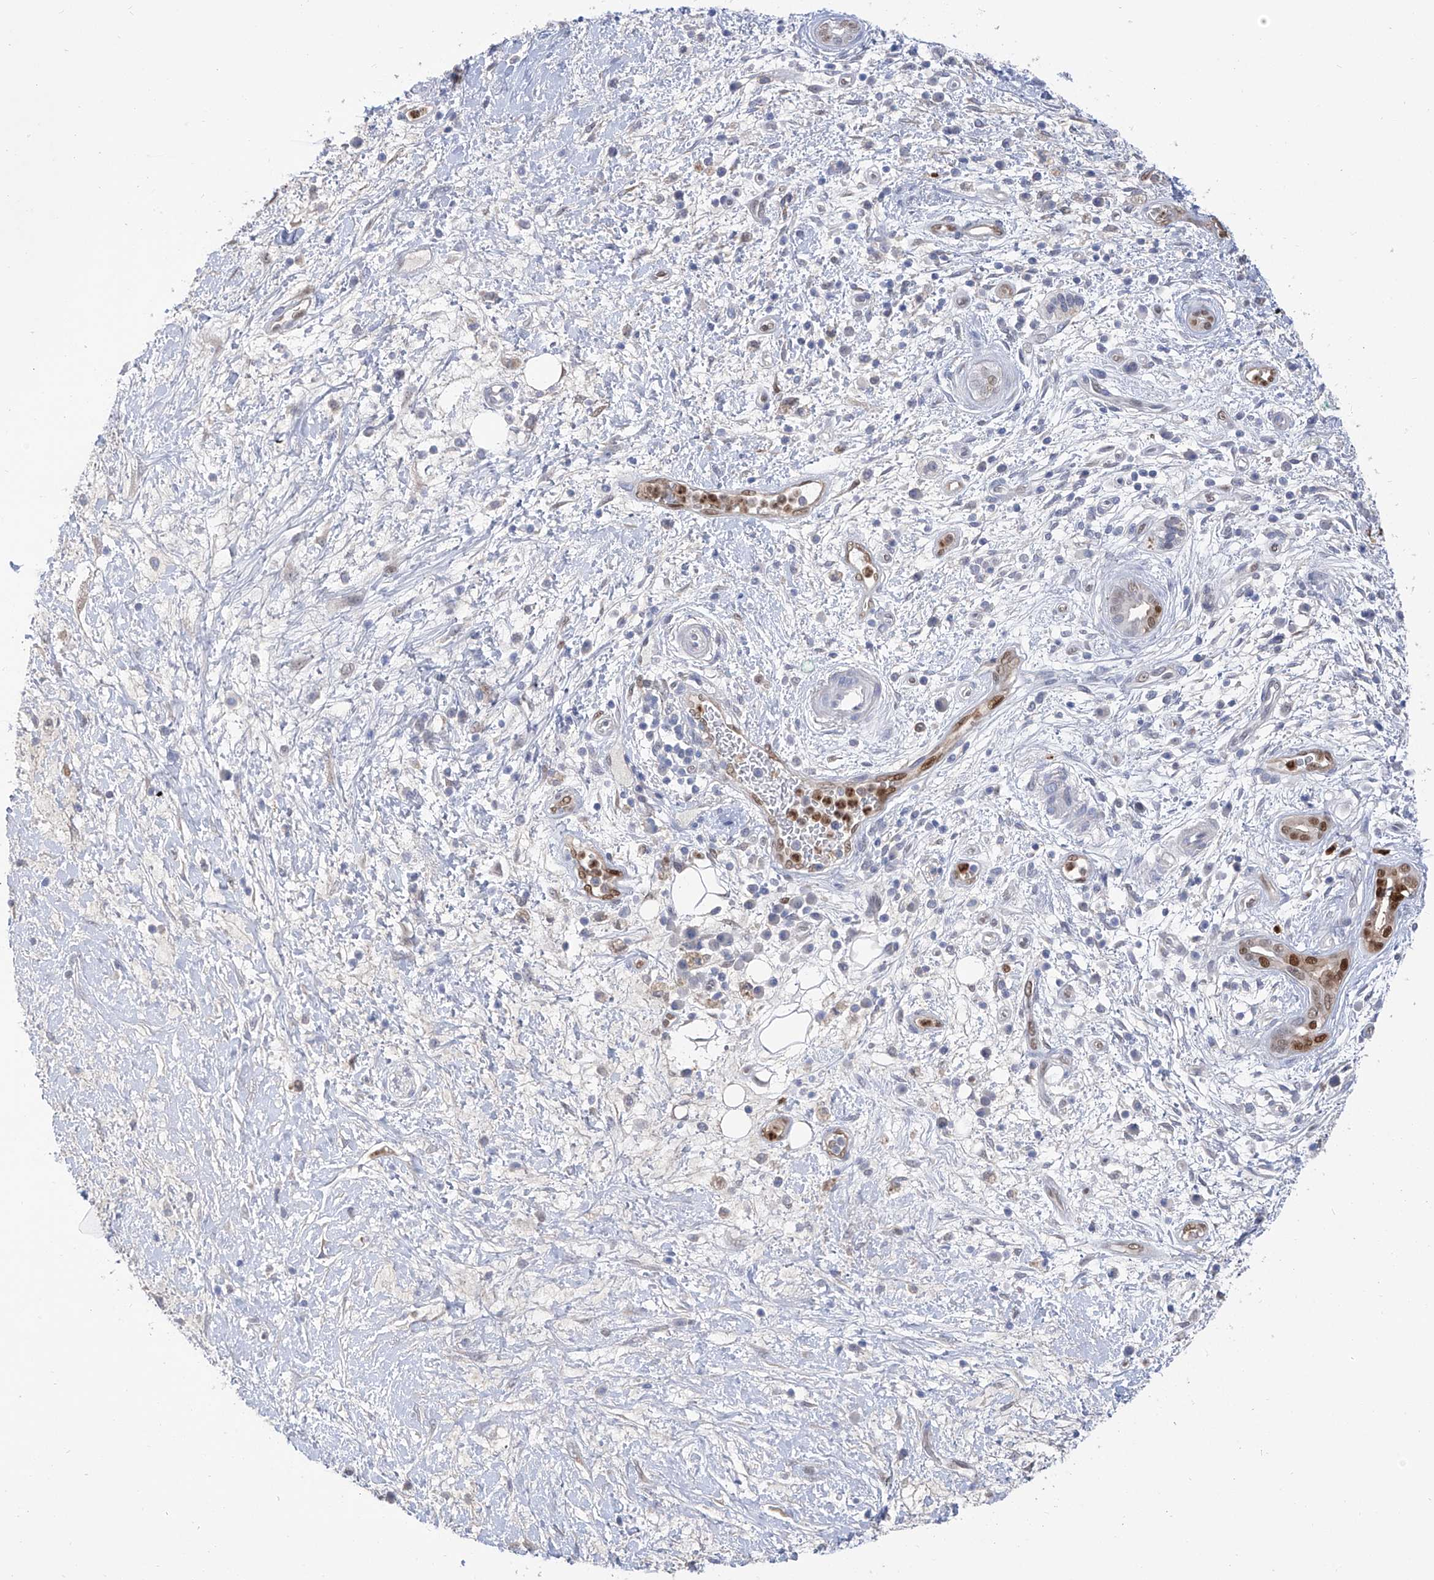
{"staining": {"intensity": "moderate", "quantity": "25%-75%", "location": "nuclear"}, "tissue": "pancreatic cancer", "cell_type": "Tumor cells", "image_type": "cancer", "snomed": [{"axis": "morphology", "description": "Adenocarcinoma, NOS"}, {"axis": "topography", "description": "Pancreas"}], "caption": "Tumor cells reveal medium levels of moderate nuclear expression in approximately 25%-75% of cells in human pancreatic adenocarcinoma.", "gene": "PHF20", "patient": {"sex": "male", "age": 78}}